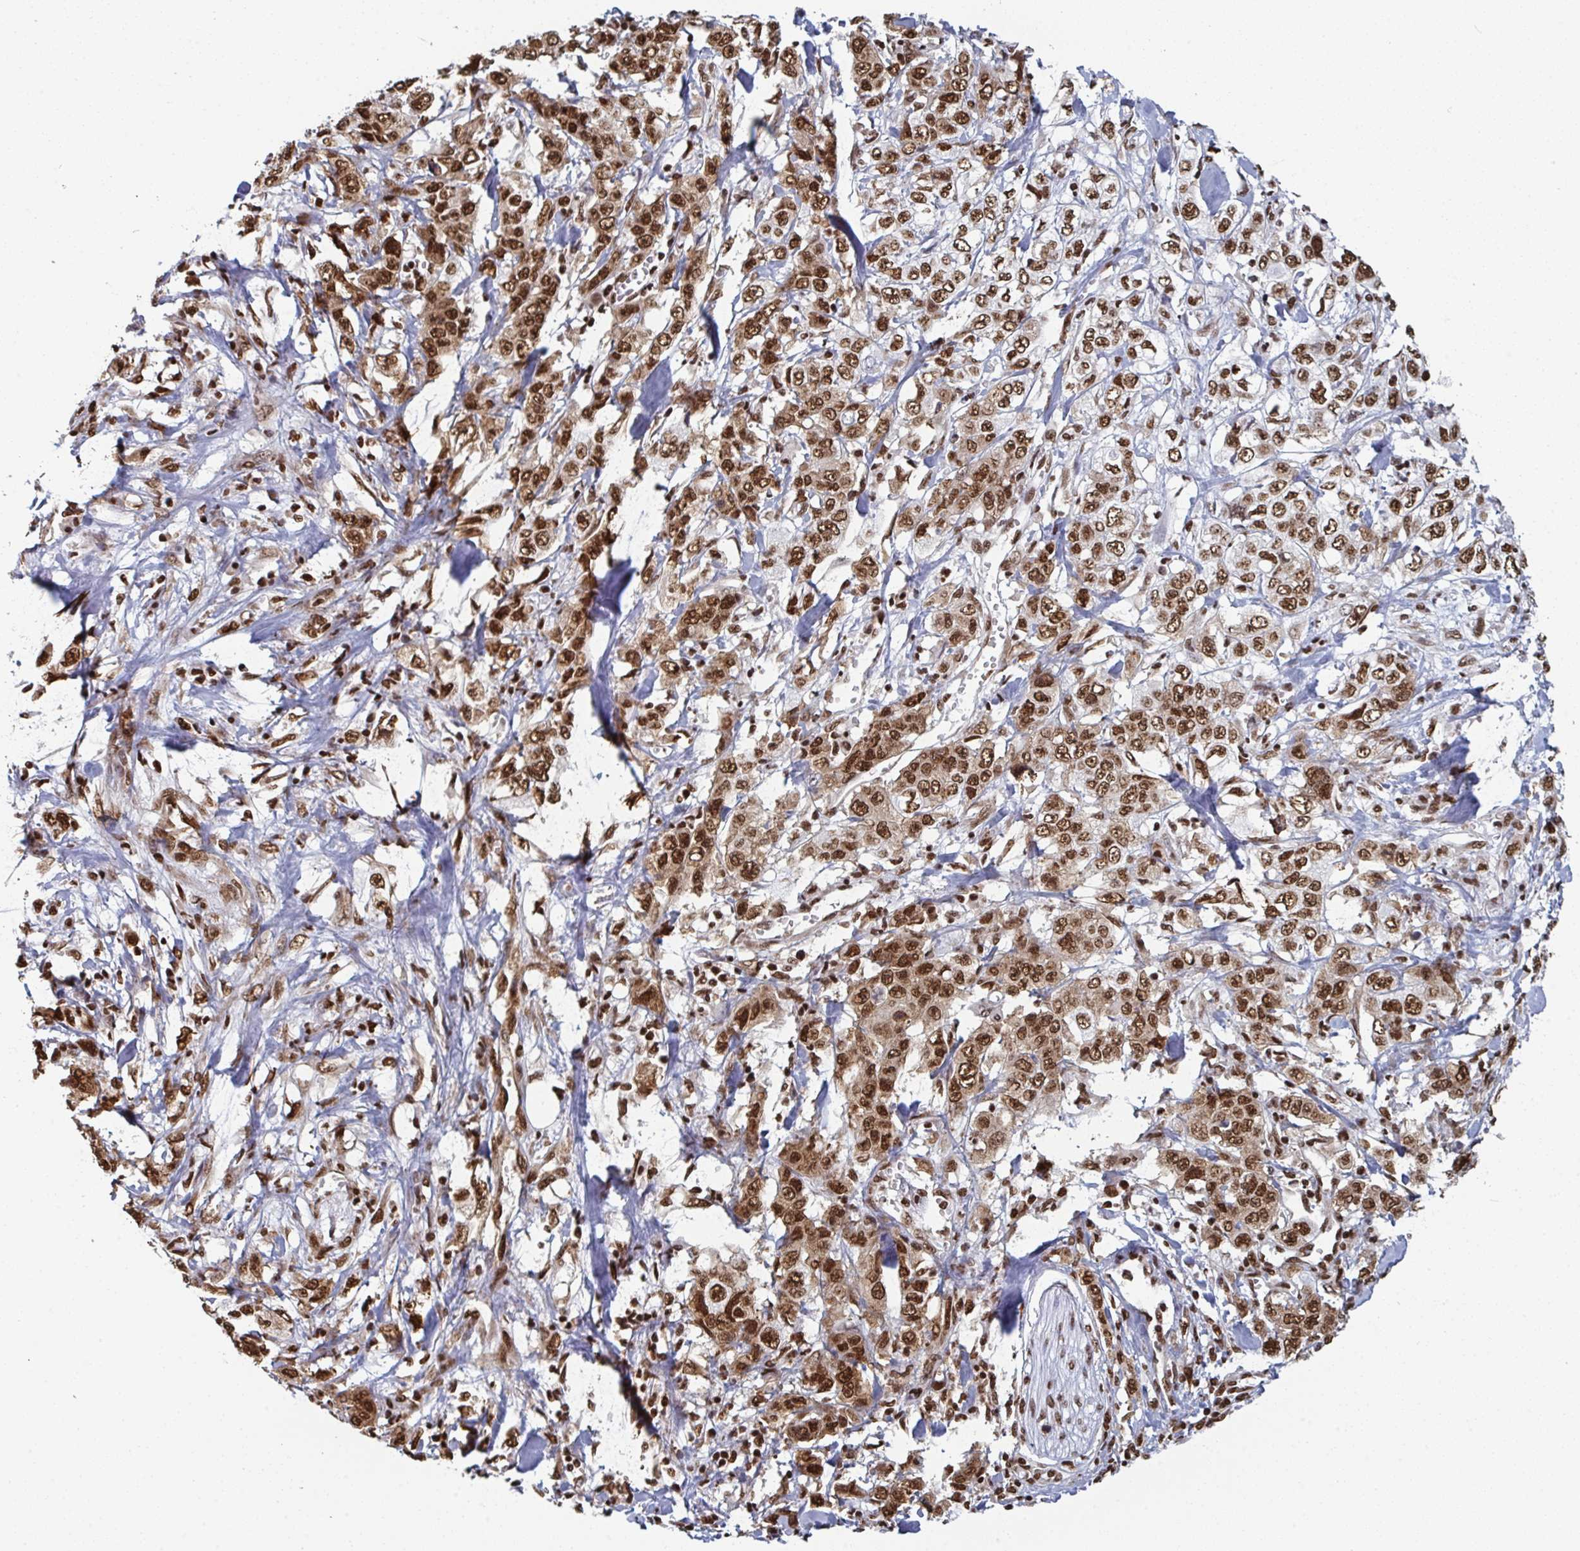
{"staining": {"intensity": "strong", "quantity": ">75%", "location": "nuclear"}, "tissue": "stomach cancer", "cell_type": "Tumor cells", "image_type": "cancer", "snomed": [{"axis": "morphology", "description": "Adenocarcinoma, NOS"}, {"axis": "topography", "description": "Stomach, upper"}], "caption": "There is high levels of strong nuclear staining in tumor cells of stomach adenocarcinoma, as demonstrated by immunohistochemical staining (brown color).", "gene": "GAR1", "patient": {"sex": "male", "age": 62}}